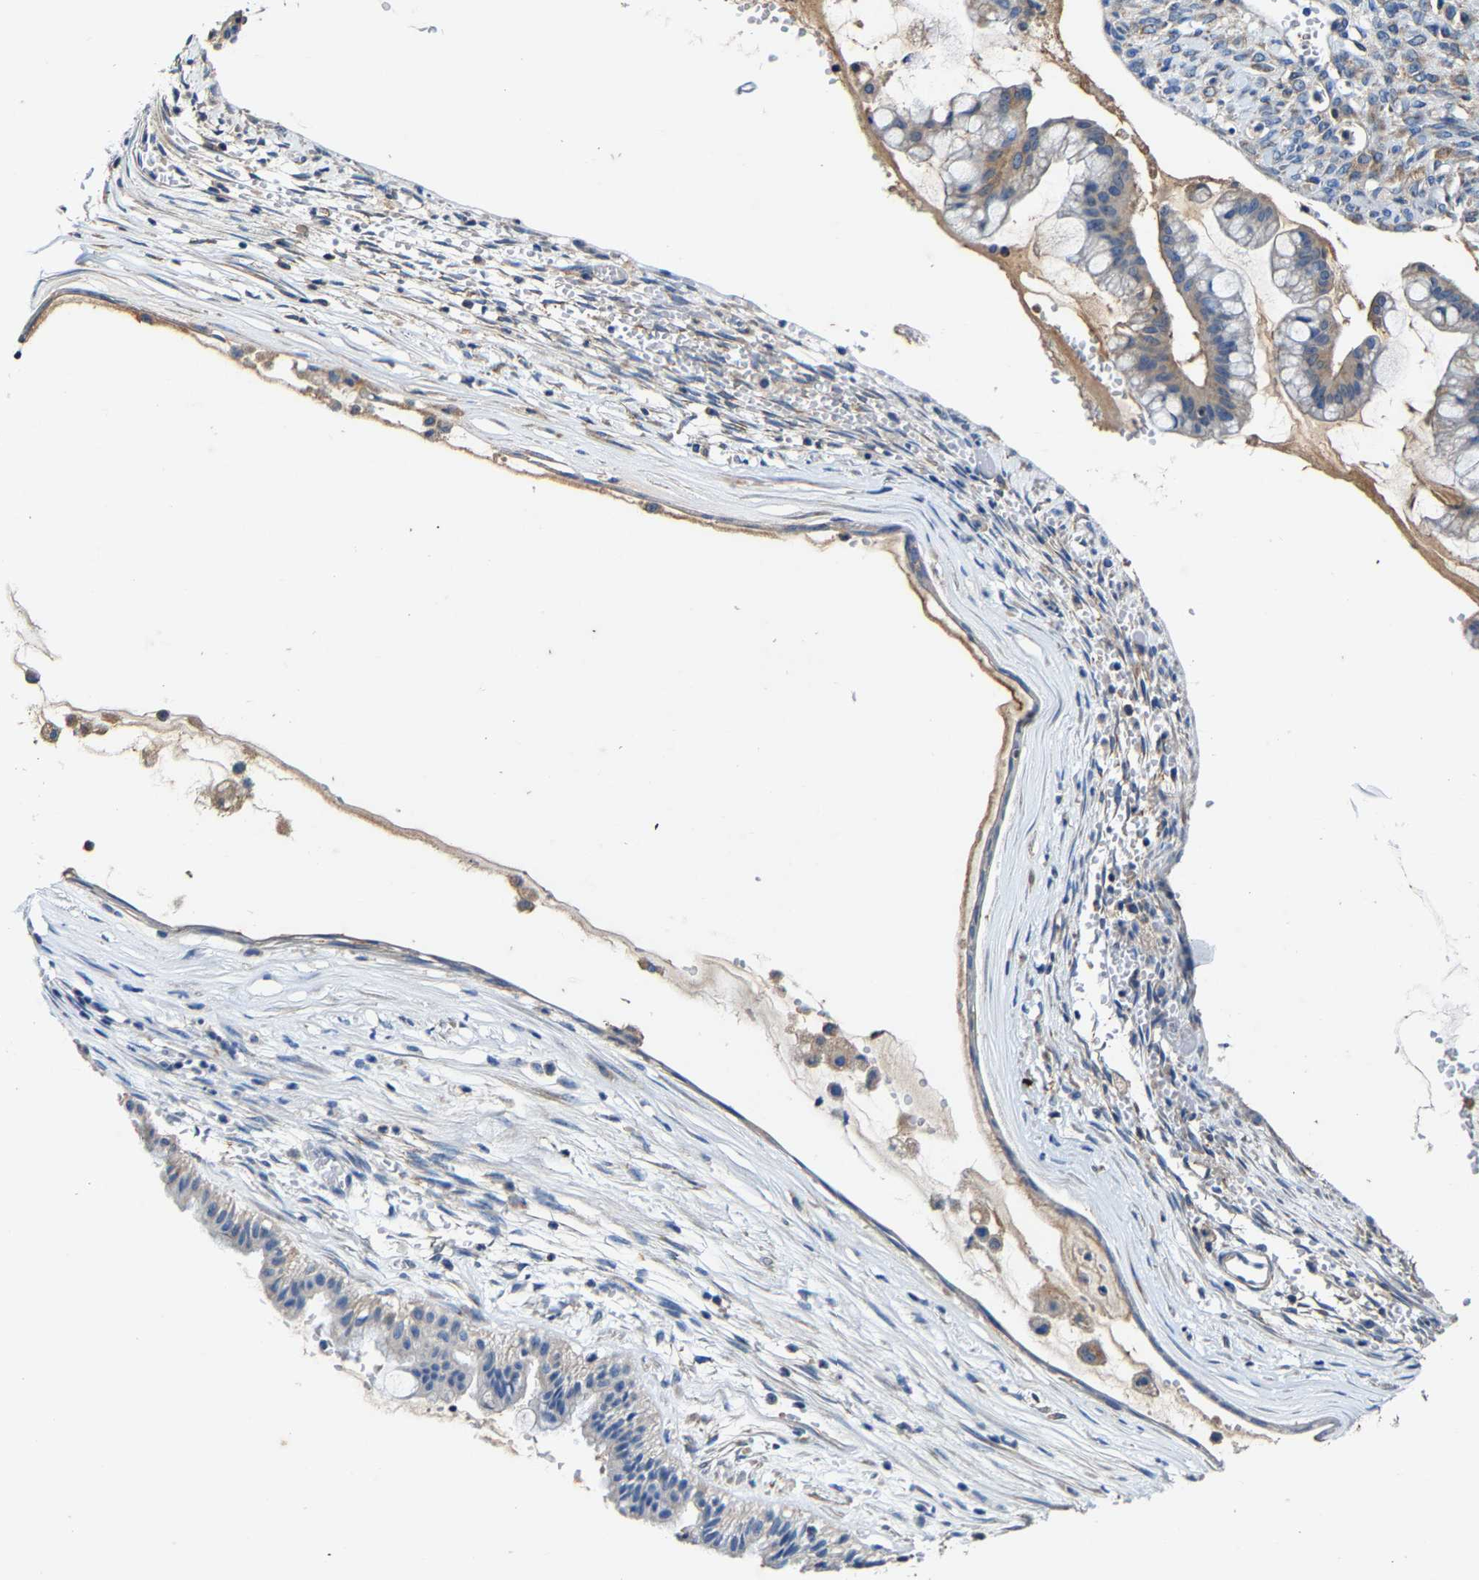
{"staining": {"intensity": "weak", "quantity": "<25%", "location": "cytoplasmic/membranous"}, "tissue": "ovarian cancer", "cell_type": "Tumor cells", "image_type": "cancer", "snomed": [{"axis": "morphology", "description": "Cystadenocarcinoma, mucinous, NOS"}, {"axis": "topography", "description": "Ovary"}], "caption": "Immunohistochemistry image of neoplastic tissue: human mucinous cystadenocarcinoma (ovarian) stained with DAB (3,3'-diaminobenzidine) displays no significant protein positivity in tumor cells.", "gene": "SLC25A25", "patient": {"sex": "female", "age": 73}}